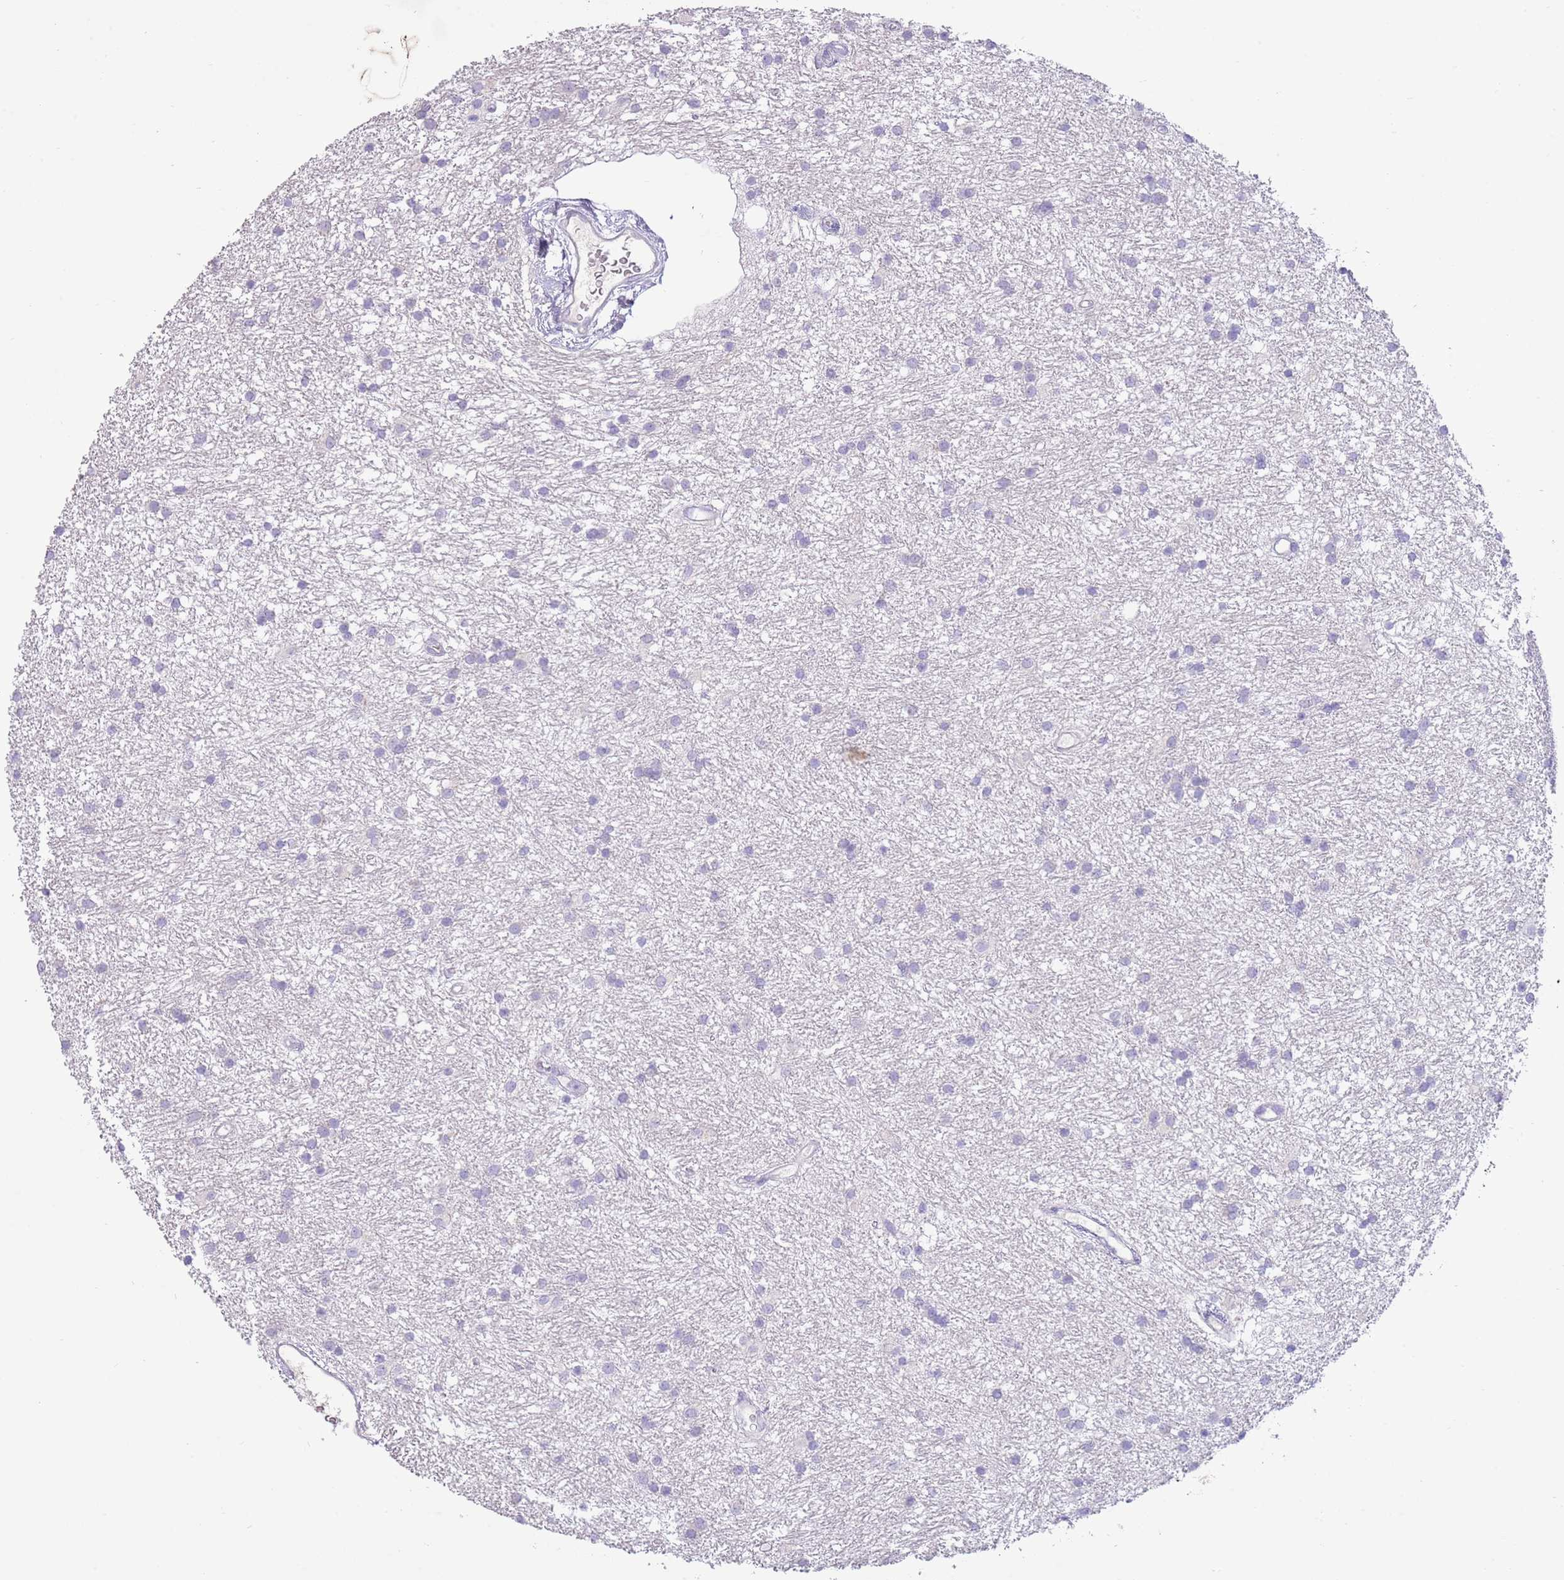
{"staining": {"intensity": "negative", "quantity": "none", "location": "none"}, "tissue": "glioma", "cell_type": "Tumor cells", "image_type": "cancer", "snomed": [{"axis": "morphology", "description": "Glioma, malignant, High grade"}, {"axis": "topography", "description": "Brain"}], "caption": "Immunohistochemistry of malignant glioma (high-grade) displays no expression in tumor cells. The staining was performed using DAB (3,3'-diaminobenzidine) to visualize the protein expression in brown, while the nuclei were stained in blue with hematoxylin (Magnification: 20x).", "gene": "TOX2", "patient": {"sex": "male", "age": 77}}